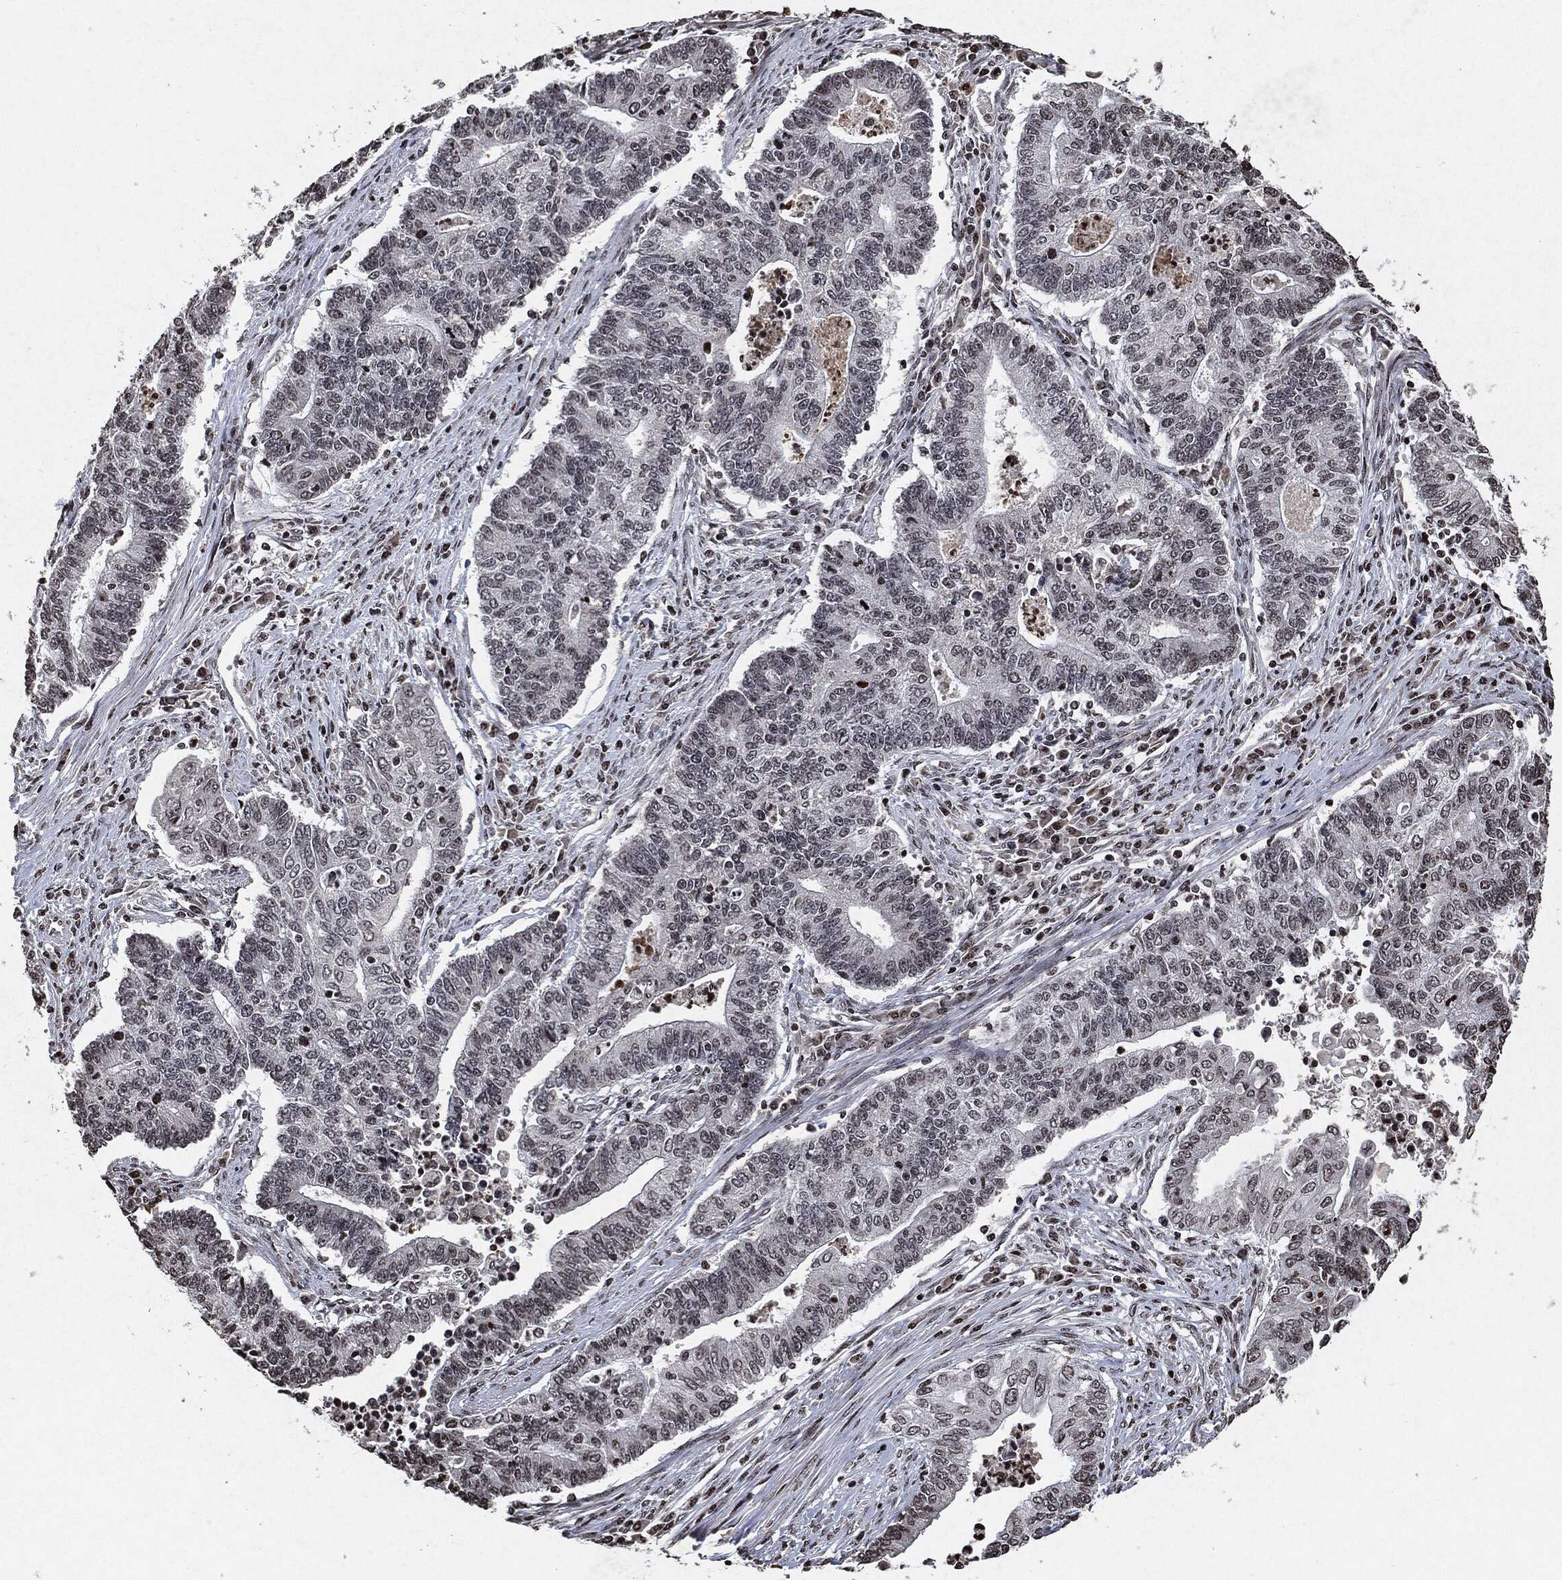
{"staining": {"intensity": "negative", "quantity": "none", "location": "none"}, "tissue": "endometrial cancer", "cell_type": "Tumor cells", "image_type": "cancer", "snomed": [{"axis": "morphology", "description": "Adenocarcinoma, NOS"}, {"axis": "topography", "description": "Uterus"}, {"axis": "topography", "description": "Endometrium"}], "caption": "Endometrial cancer stained for a protein using immunohistochemistry (IHC) exhibits no positivity tumor cells.", "gene": "JUN", "patient": {"sex": "female", "age": 54}}